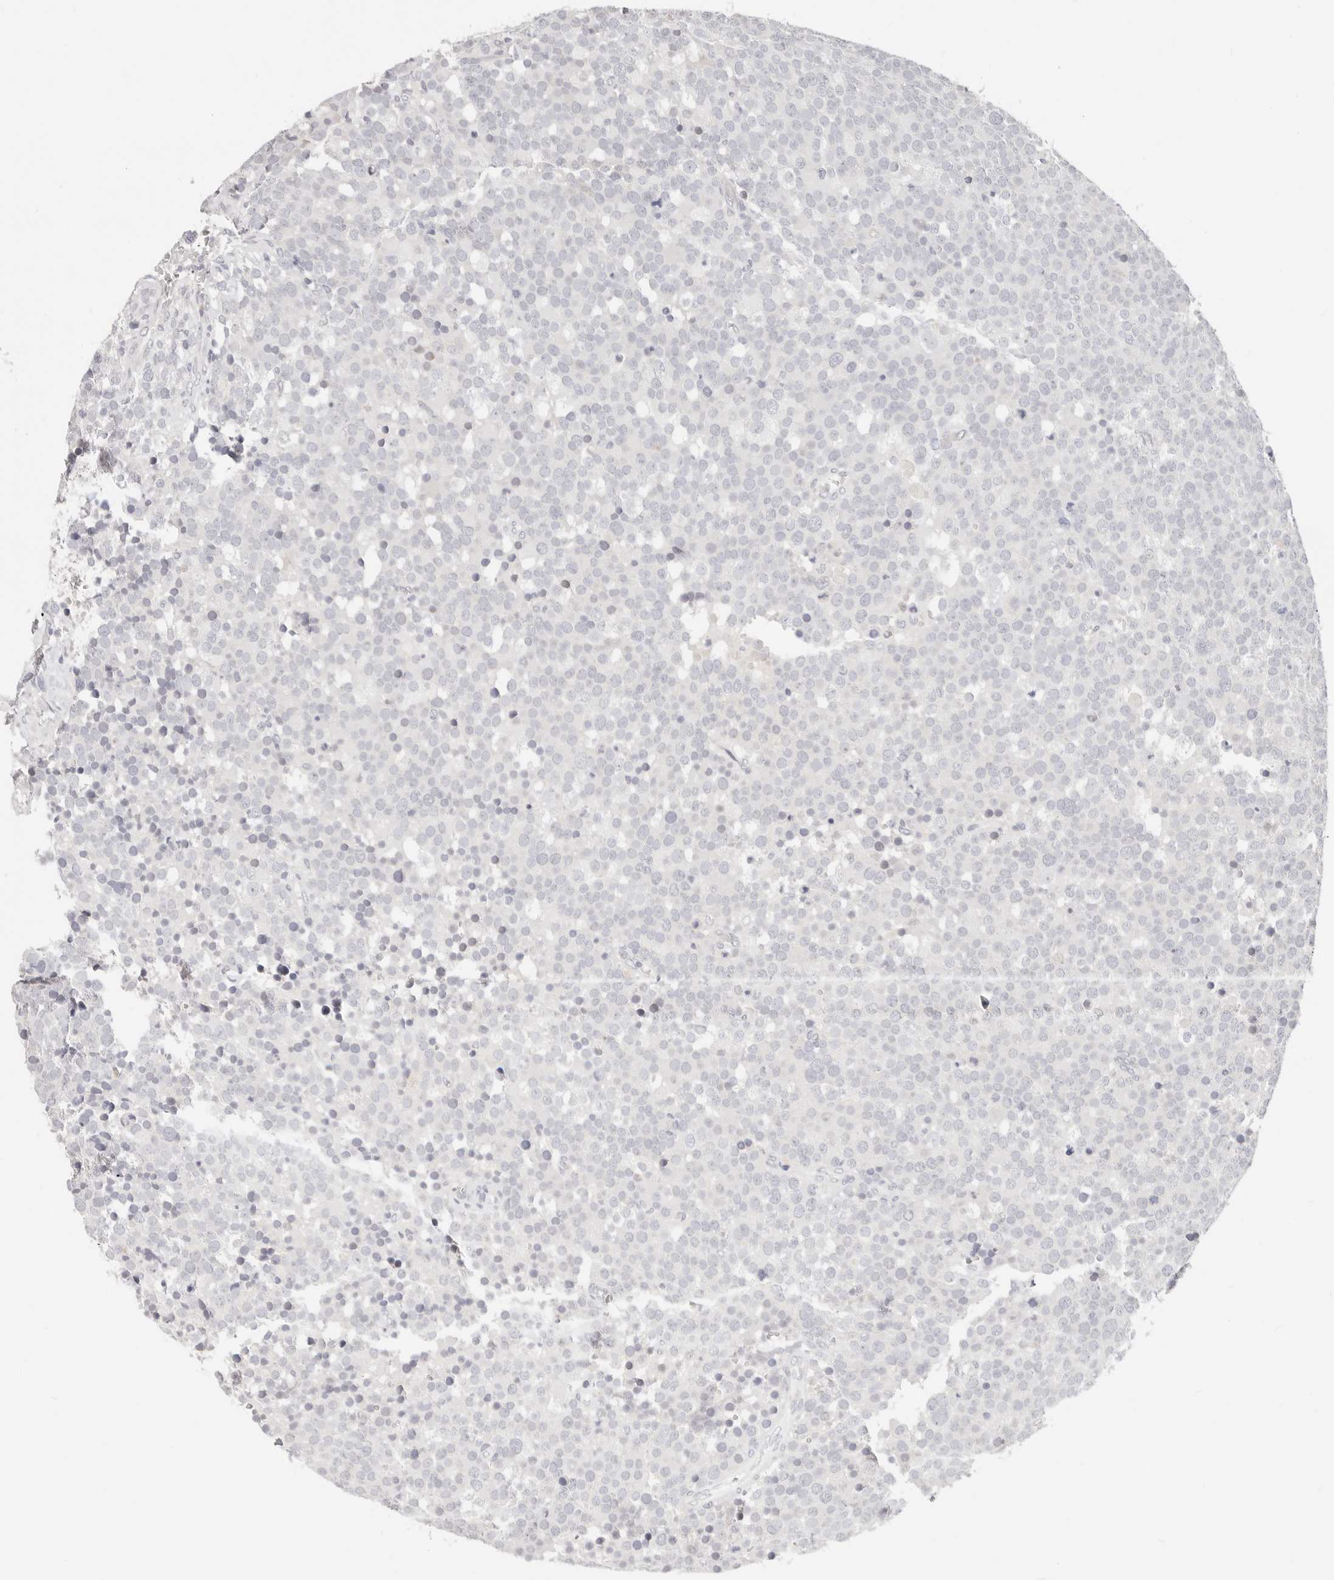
{"staining": {"intensity": "negative", "quantity": "none", "location": "none"}, "tissue": "testis cancer", "cell_type": "Tumor cells", "image_type": "cancer", "snomed": [{"axis": "morphology", "description": "Seminoma, NOS"}, {"axis": "topography", "description": "Testis"}], "caption": "Immunohistochemical staining of human testis seminoma shows no significant expression in tumor cells.", "gene": "ASCL1", "patient": {"sex": "male", "age": 71}}